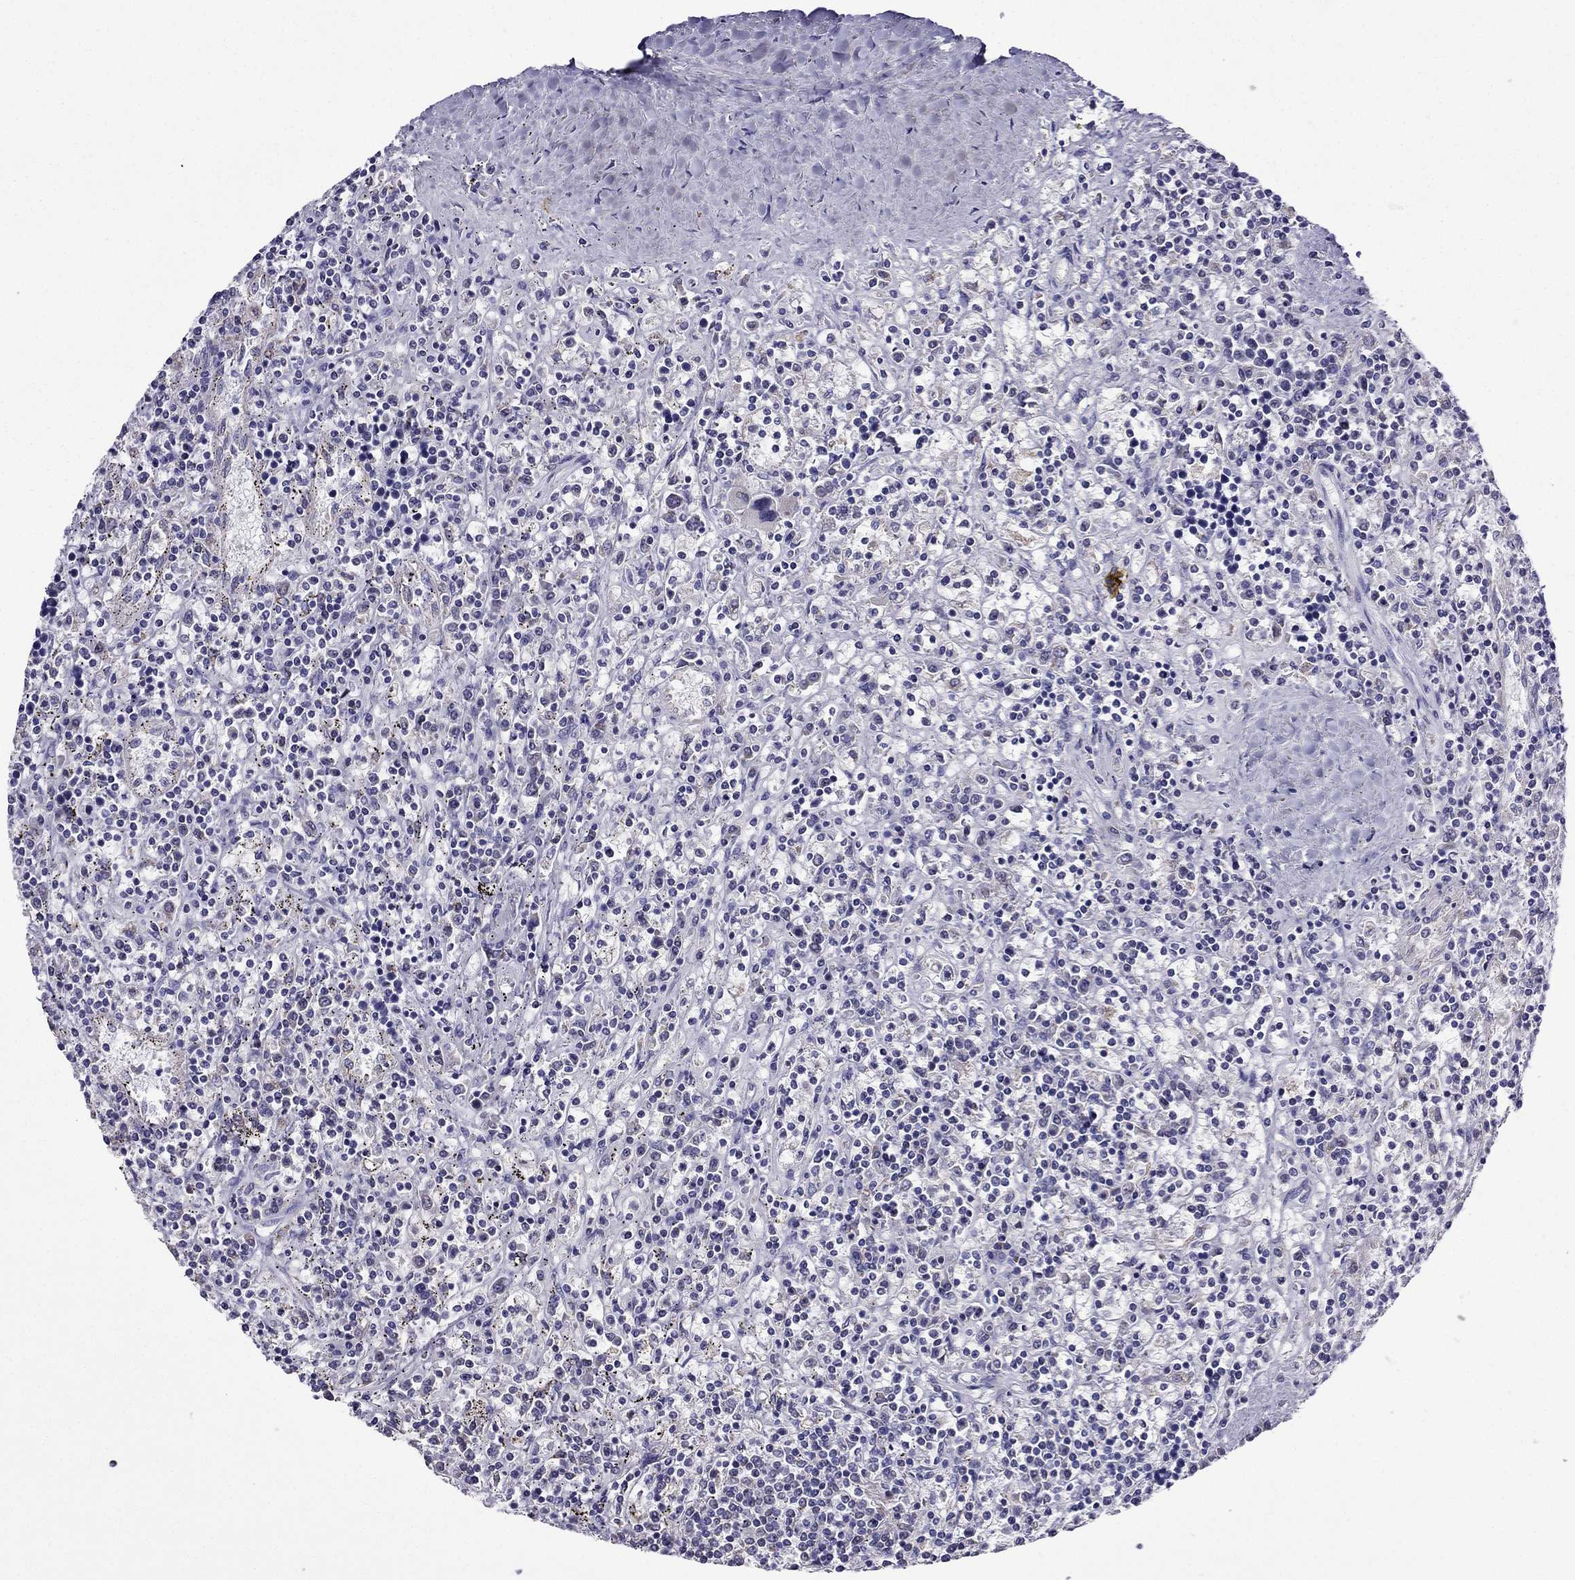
{"staining": {"intensity": "negative", "quantity": "none", "location": "none"}, "tissue": "lymphoma", "cell_type": "Tumor cells", "image_type": "cancer", "snomed": [{"axis": "morphology", "description": "Malignant lymphoma, non-Hodgkin's type, Low grade"}, {"axis": "topography", "description": "Spleen"}], "caption": "This is a histopathology image of IHC staining of lymphoma, which shows no staining in tumor cells.", "gene": "DSC1", "patient": {"sex": "male", "age": 62}}